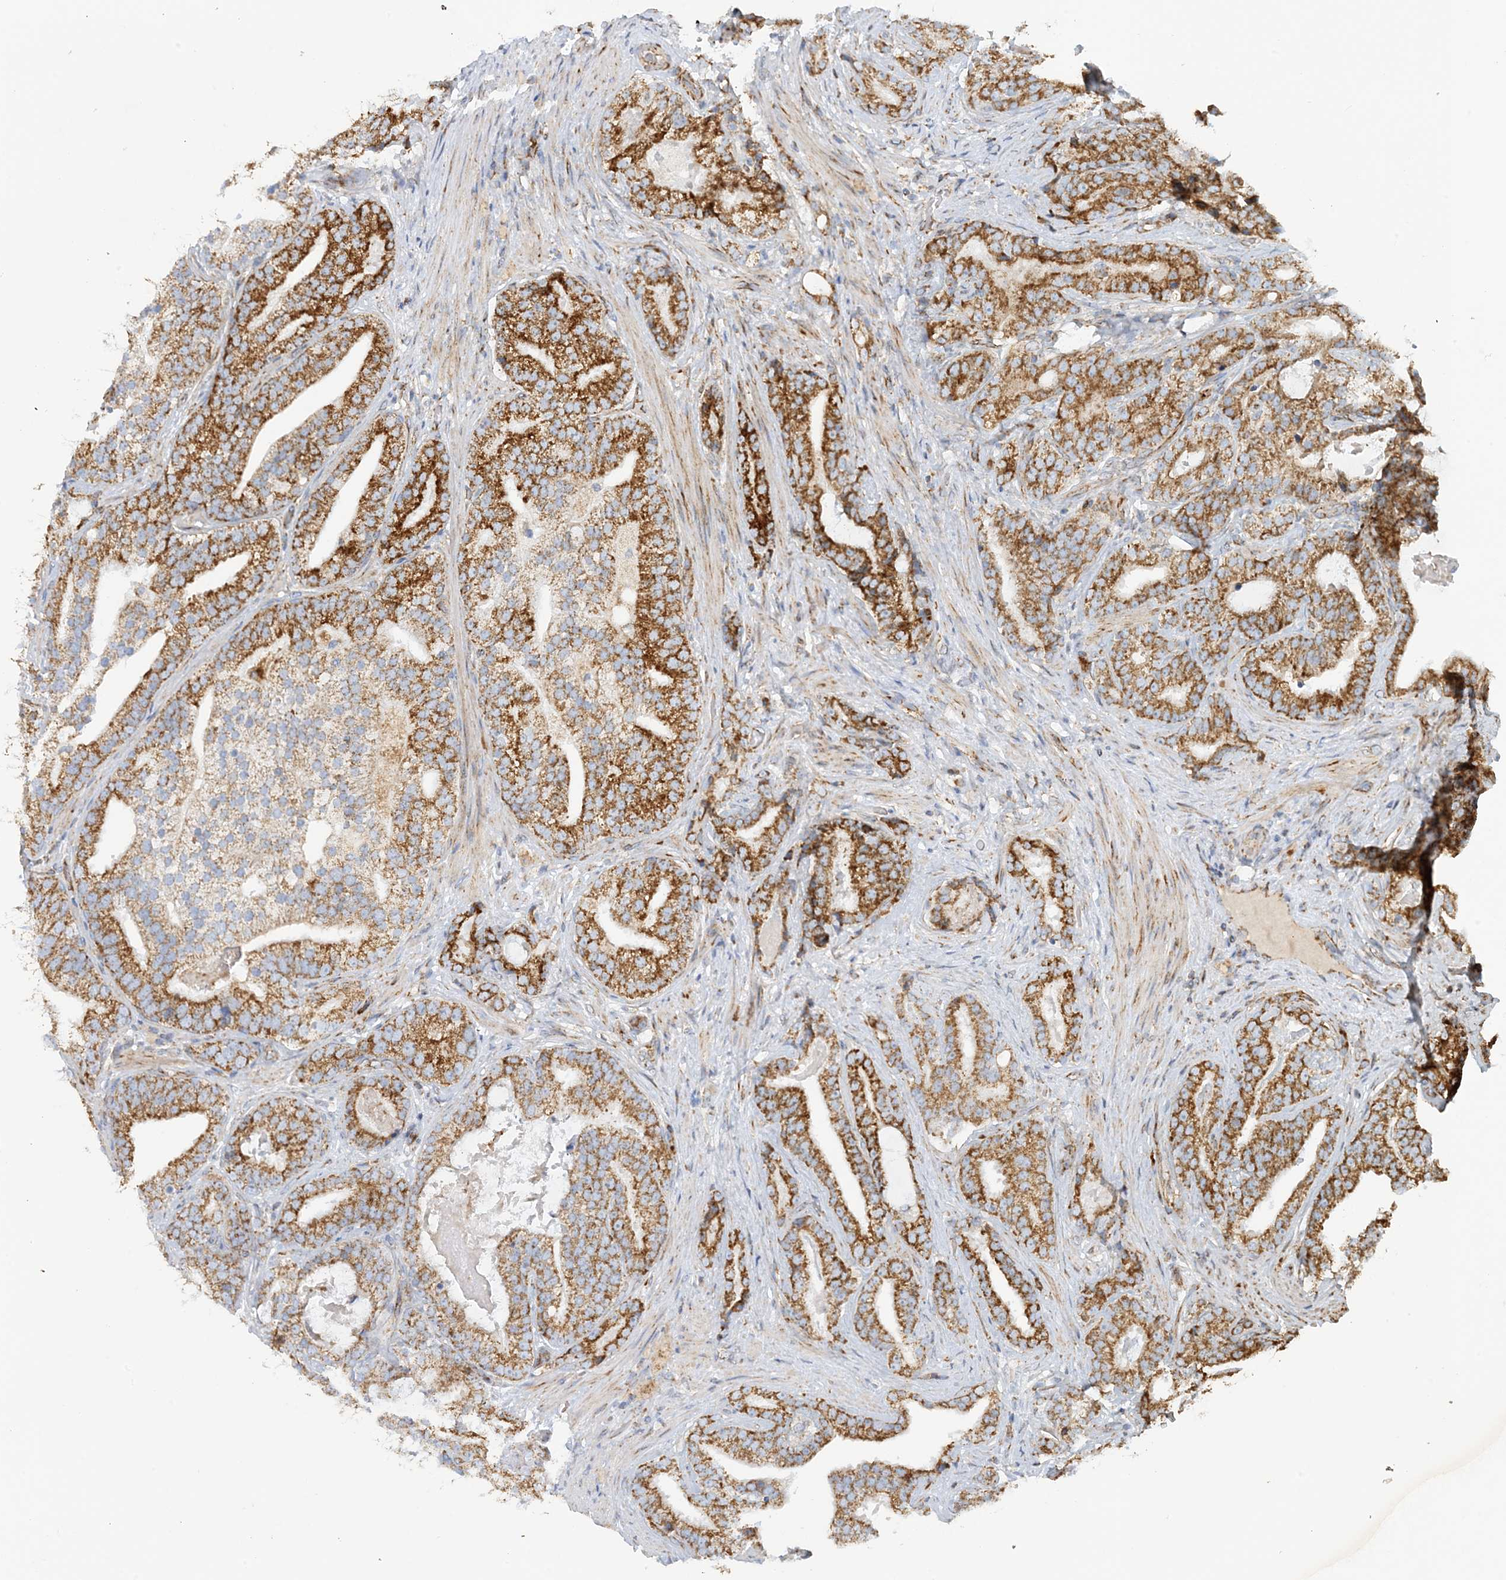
{"staining": {"intensity": "strong", "quantity": ">75%", "location": "cytoplasmic/membranous"}, "tissue": "prostate cancer", "cell_type": "Tumor cells", "image_type": "cancer", "snomed": [{"axis": "morphology", "description": "Adenocarcinoma, Low grade"}, {"axis": "topography", "description": "Prostate"}], "caption": "This photomicrograph reveals IHC staining of prostate cancer (low-grade adenocarcinoma), with high strong cytoplasmic/membranous positivity in approximately >75% of tumor cells.", "gene": "COA3", "patient": {"sex": "male", "age": 67}}